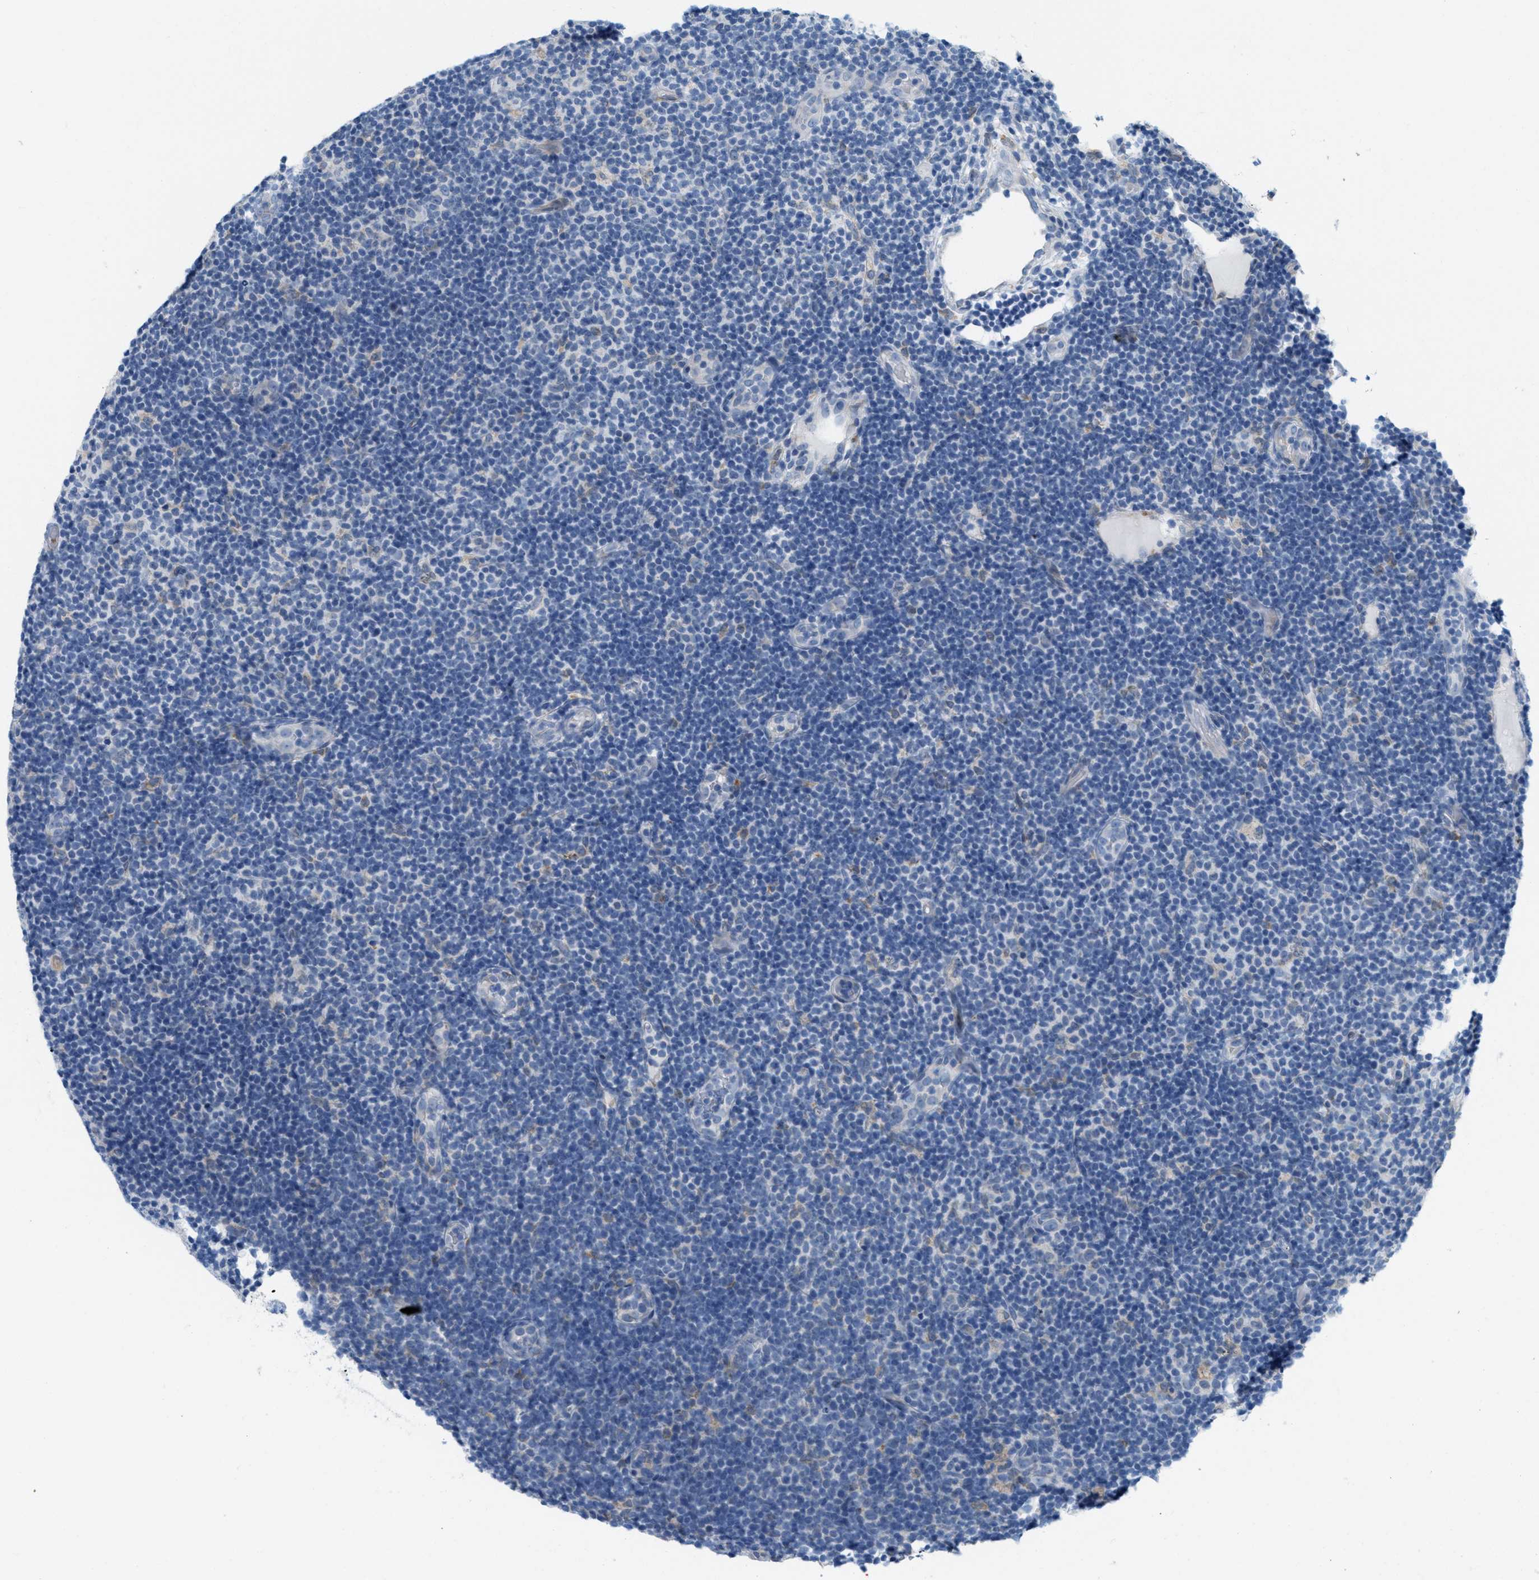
{"staining": {"intensity": "negative", "quantity": "none", "location": "none"}, "tissue": "lymphoma", "cell_type": "Tumor cells", "image_type": "cancer", "snomed": [{"axis": "morphology", "description": "Malignant lymphoma, non-Hodgkin's type, Low grade"}, {"axis": "topography", "description": "Lymph node"}], "caption": "Immunohistochemistry histopathology image of neoplastic tissue: human low-grade malignant lymphoma, non-Hodgkin's type stained with DAB (3,3'-diaminobenzidine) displays no significant protein expression in tumor cells. (Stains: DAB IHC with hematoxylin counter stain, Microscopy: brightfield microscopy at high magnification).", "gene": "TEX264", "patient": {"sex": "male", "age": 83}}